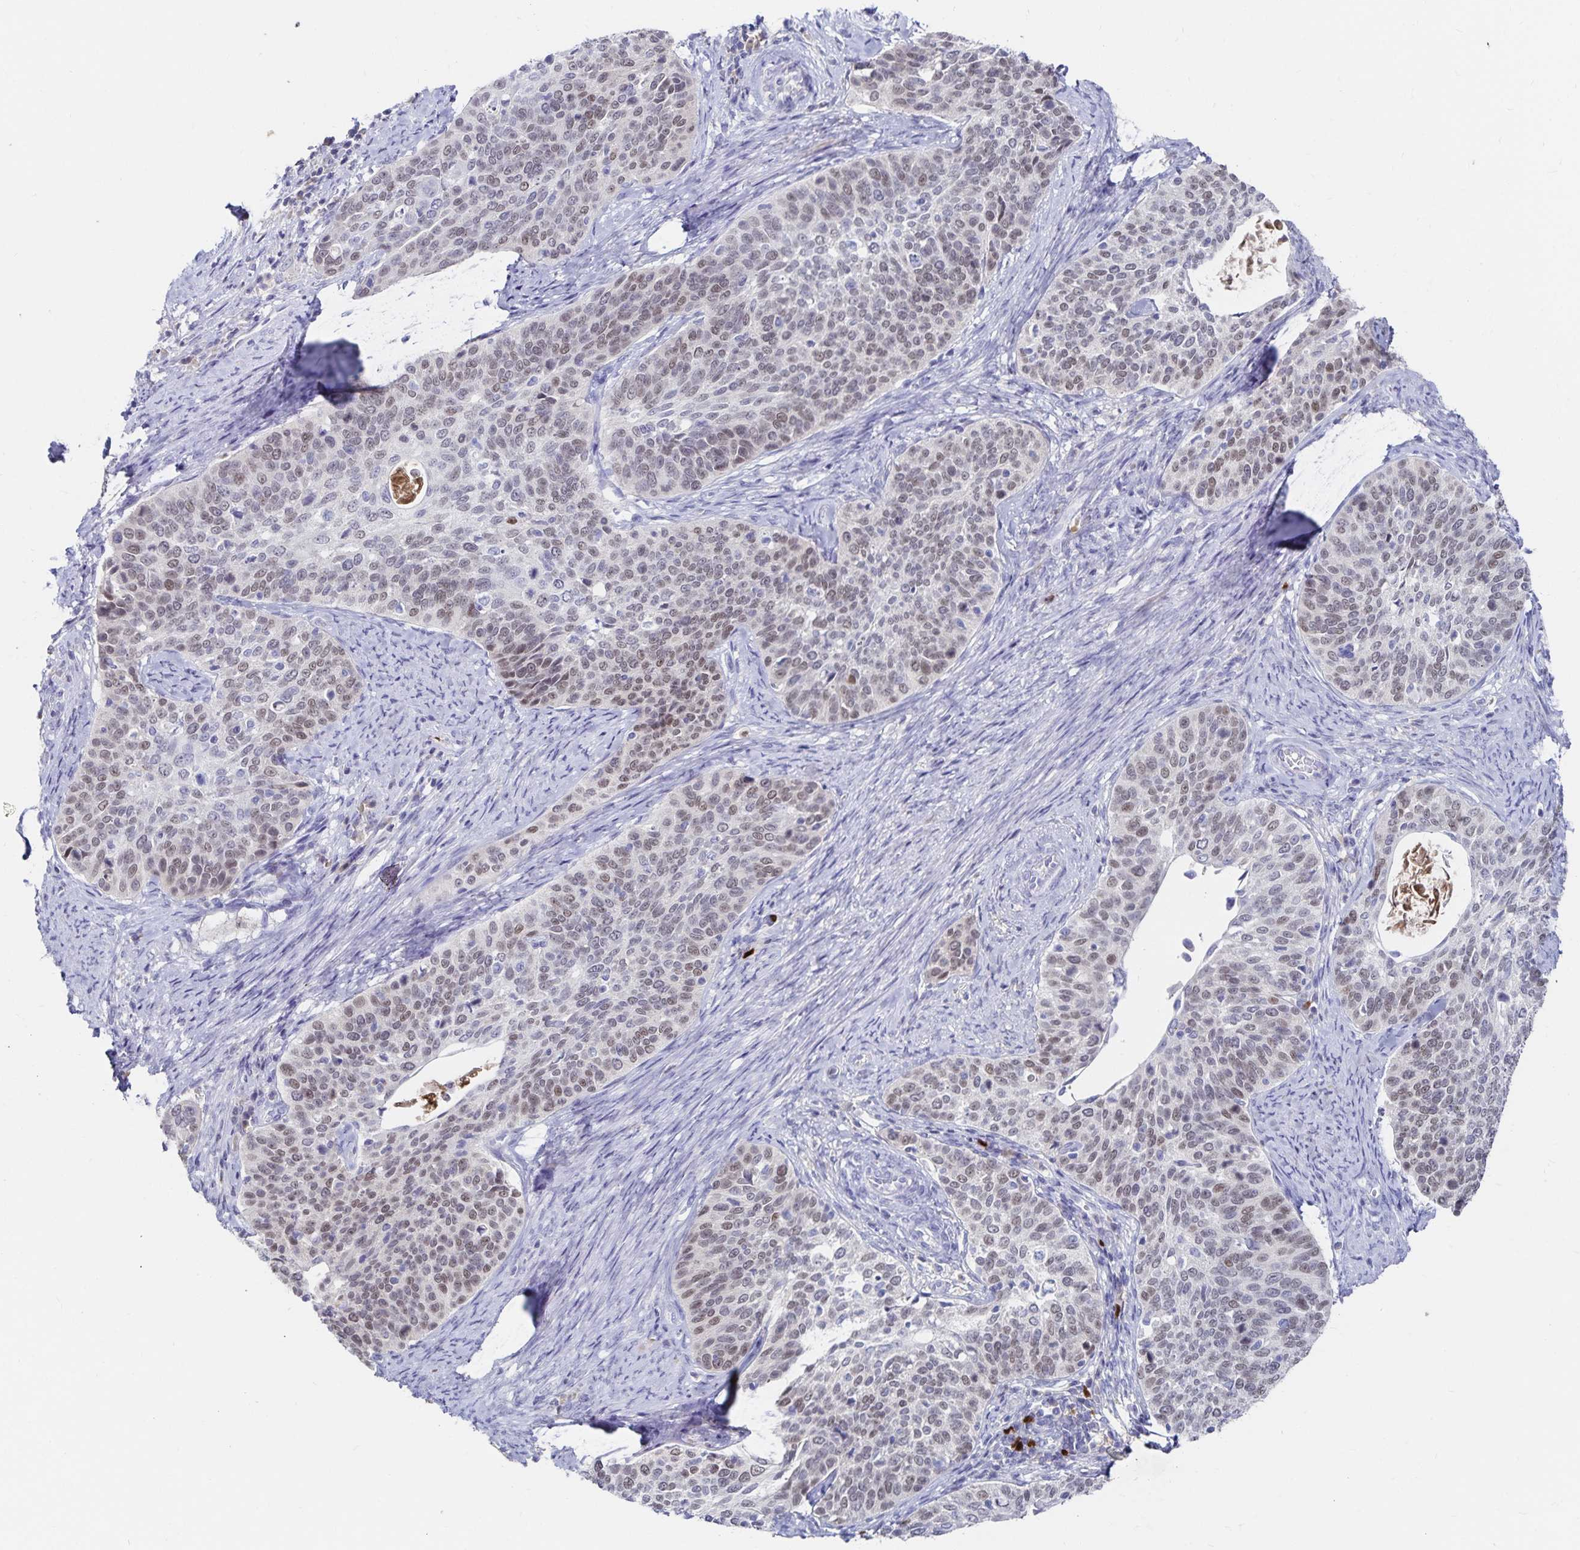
{"staining": {"intensity": "weak", "quantity": "25%-75%", "location": "nuclear"}, "tissue": "cervical cancer", "cell_type": "Tumor cells", "image_type": "cancer", "snomed": [{"axis": "morphology", "description": "Squamous cell carcinoma, NOS"}, {"axis": "topography", "description": "Cervix"}], "caption": "About 25%-75% of tumor cells in human cervical cancer (squamous cell carcinoma) show weak nuclear protein positivity as visualized by brown immunohistochemical staining.", "gene": "PAX5", "patient": {"sex": "female", "age": 69}}